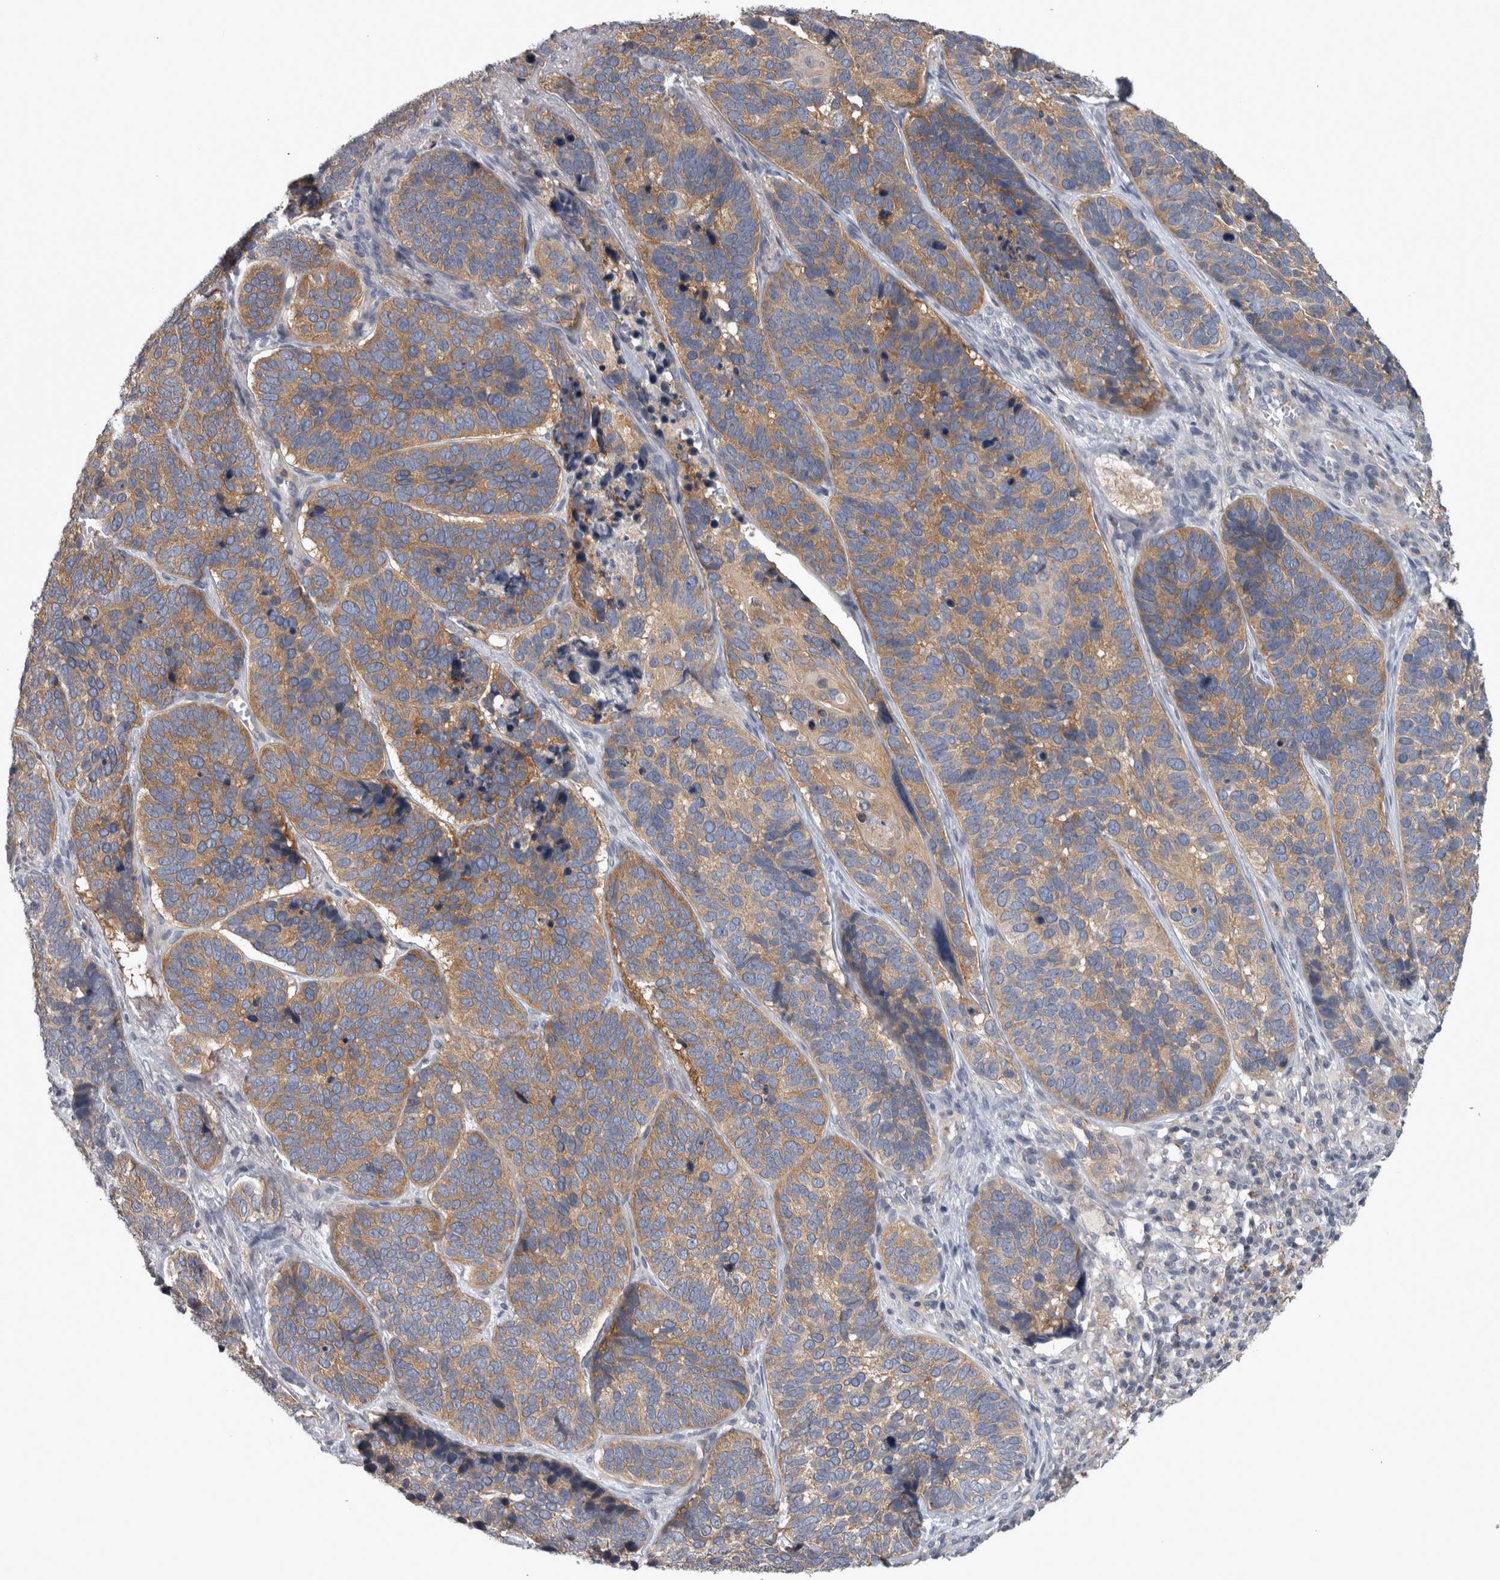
{"staining": {"intensity": "moderate", "quantity": ">75%", "location": "cytoplasmic/membranous"}, "tissue": "skin cancer", "cell_type": "Tumor cells", "image_type": "cancer", "snomed": [{"axis": "morphology", "description": "Basal cell carcinoma"}, {"axis": "topography", "description": "Skin"}], "caption": "This is an image of immunohistochemistry (IHC) staining of skin cancer, which shows moderate staining in the cytoplasmic/membranous of tumor cells.", "gene": "PRKCI", "patient": {"sex": "male", "age": 62}}